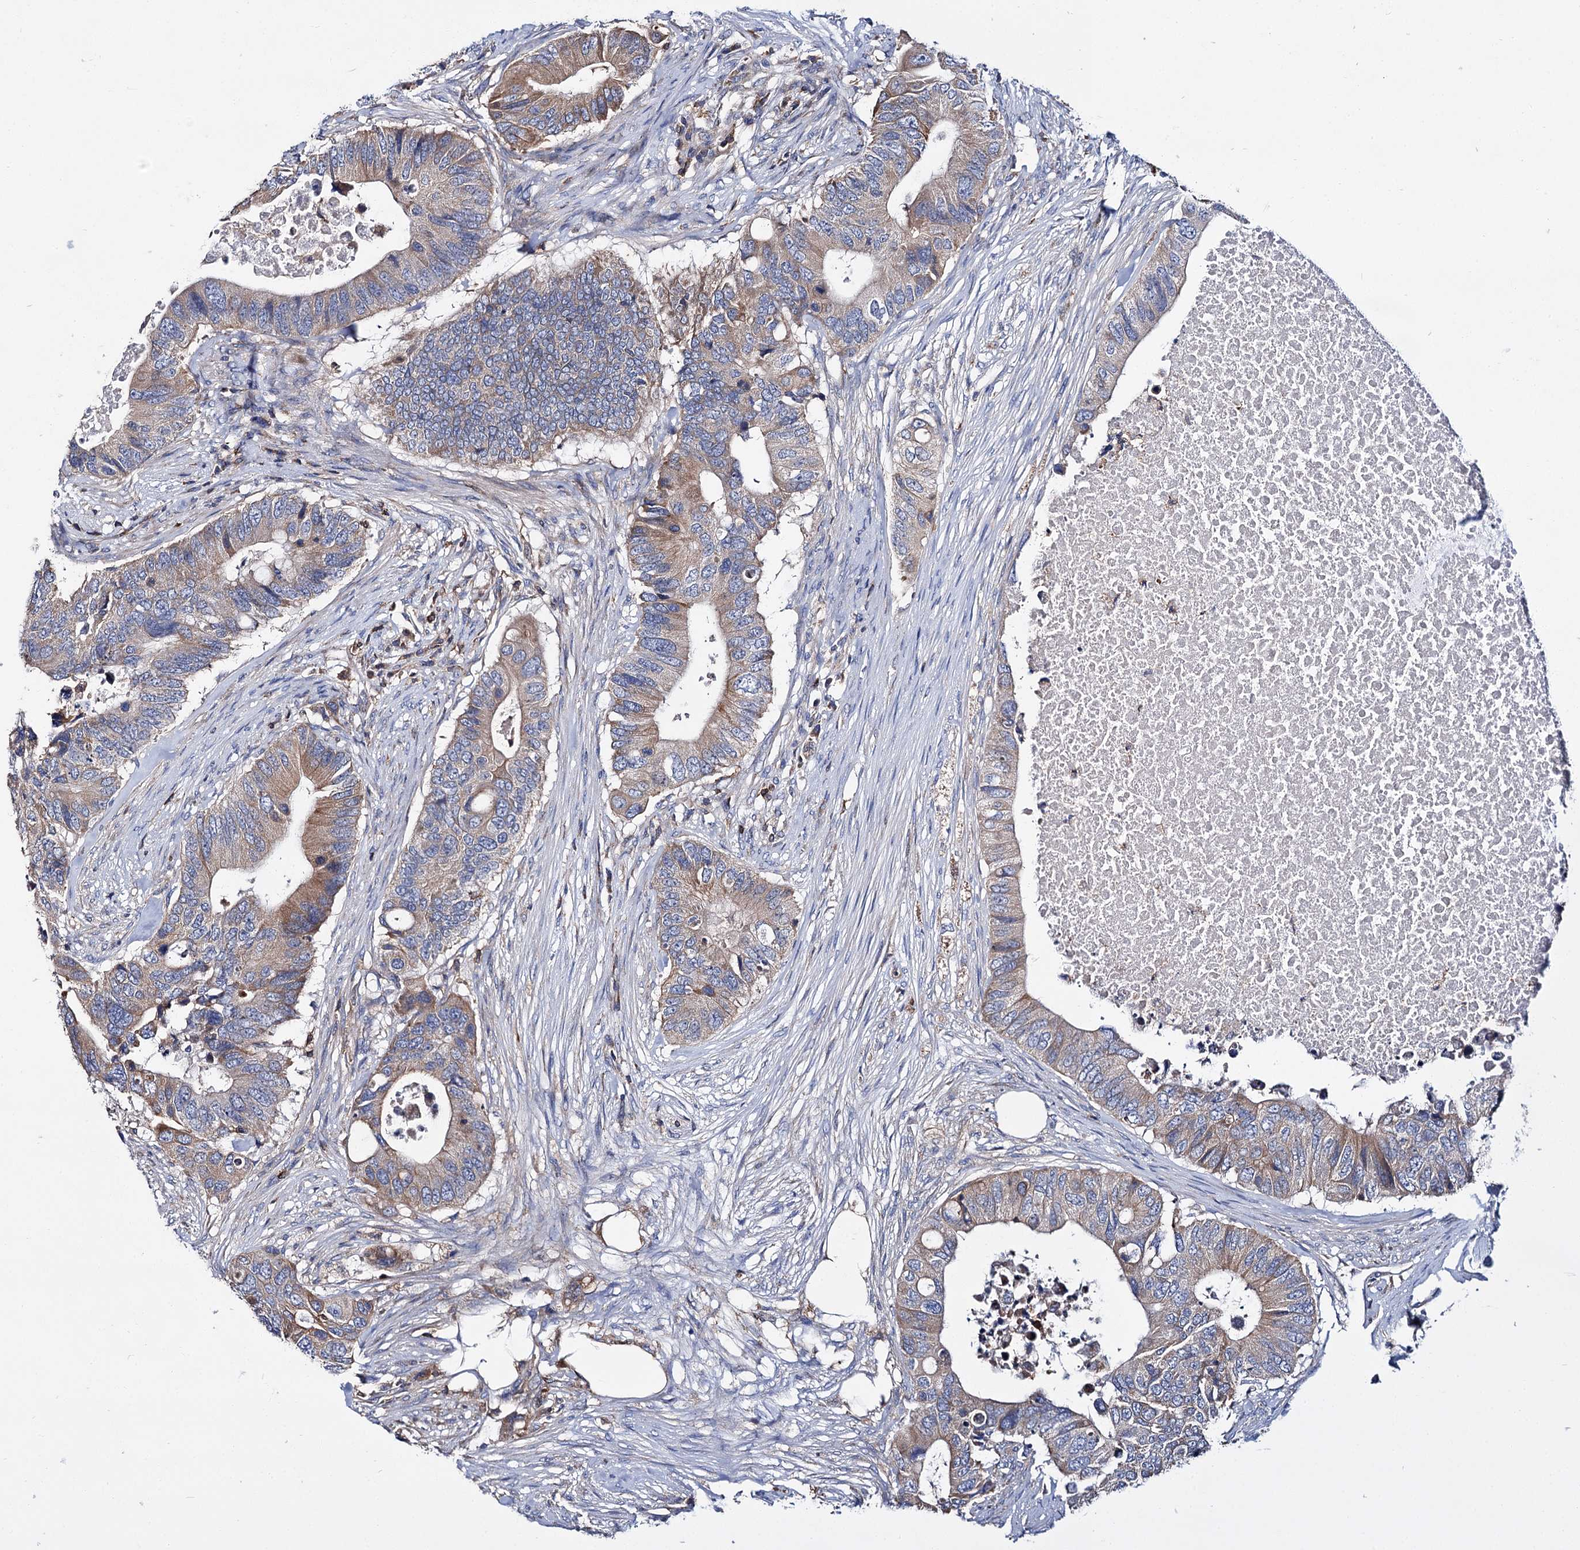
{"staining": {"intensity": "moderate", "quantity": ">75%", "location": "cytoplasmic/membranous"}, "tissue": "colorectal cancer", "cell_type": "Tumor cells", "image_type": "cancer", "snomed": [{"axis": "morphology", "description": "Adenocarcinoma, NOS"}, {"axis": "topography", "description": "Colon"}], "caption": "High-power microscopy captured an immunohistochemistry histopathology image of colorectal cancer, revealing moderate cytoplasmic/membranous staining in about >75% of tumor cells. The staining is performed using DAB (3,3'-diaminobenzidine) brown chromogen to label protein expression. The nuclei are counter-stained blue using hematoxylin.", "gene": "UBASH3B", "patient": {"sex": "male", "age": 71}}